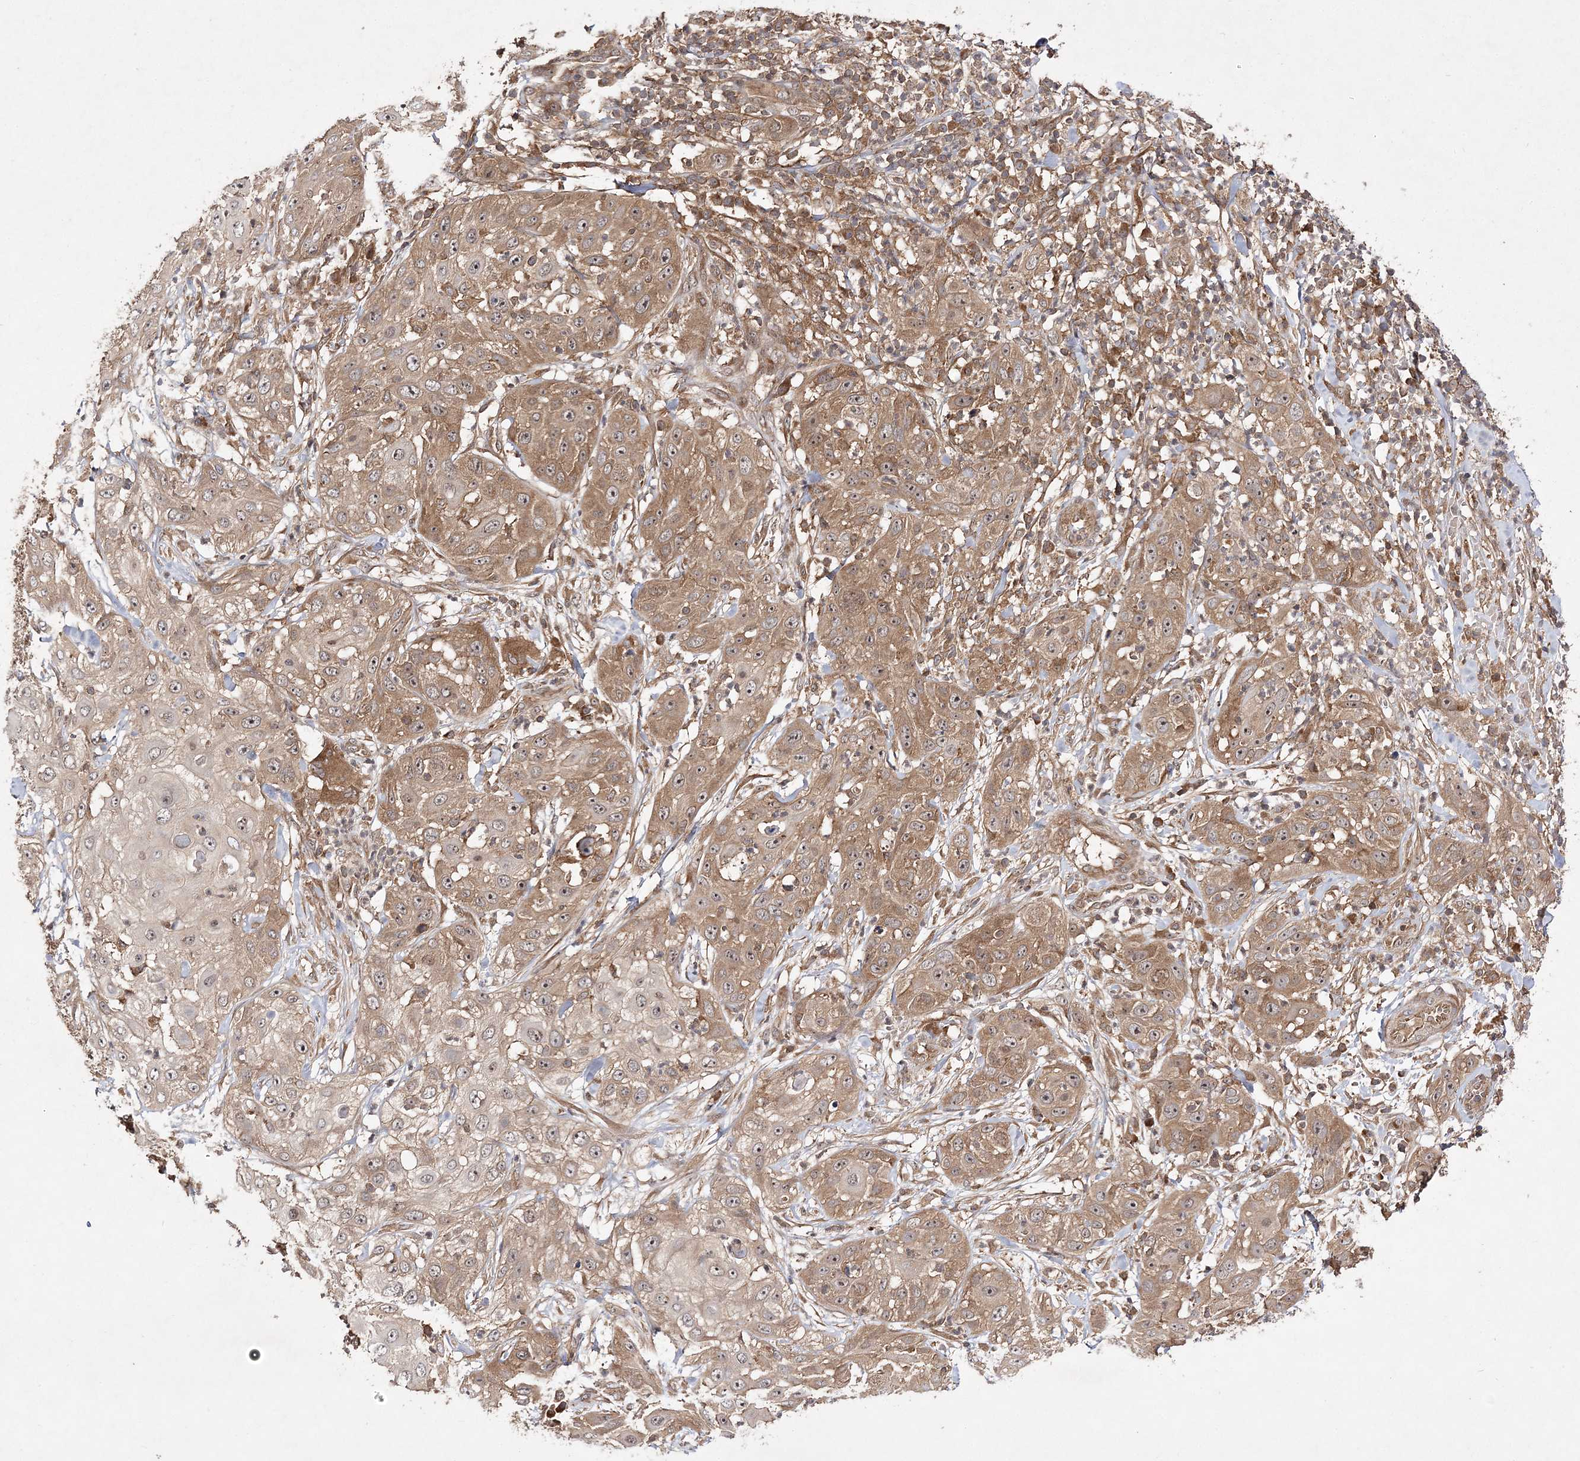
{"staining": {"intensity": "moderate", "quantity": "25%-75%", "location": "cytoplasmic/membranous"}, "tissue": "skin cancer", "cell_type": "Tumor cells", "image_type": "cancer", "snomed": [{"axis": "morphology", "description": "Squamous cell carcinoma, NOS"}, {"axis": "topography", "description": "Skin"}], "caption": "An image of human squamous cell carcinoma (skin) stained for a protein reveals moderate cytoplasmic/membranous brown staining in tumor cells.", "gene": "TMEM9B", "patient": {"sex": "female", "age": 44}}